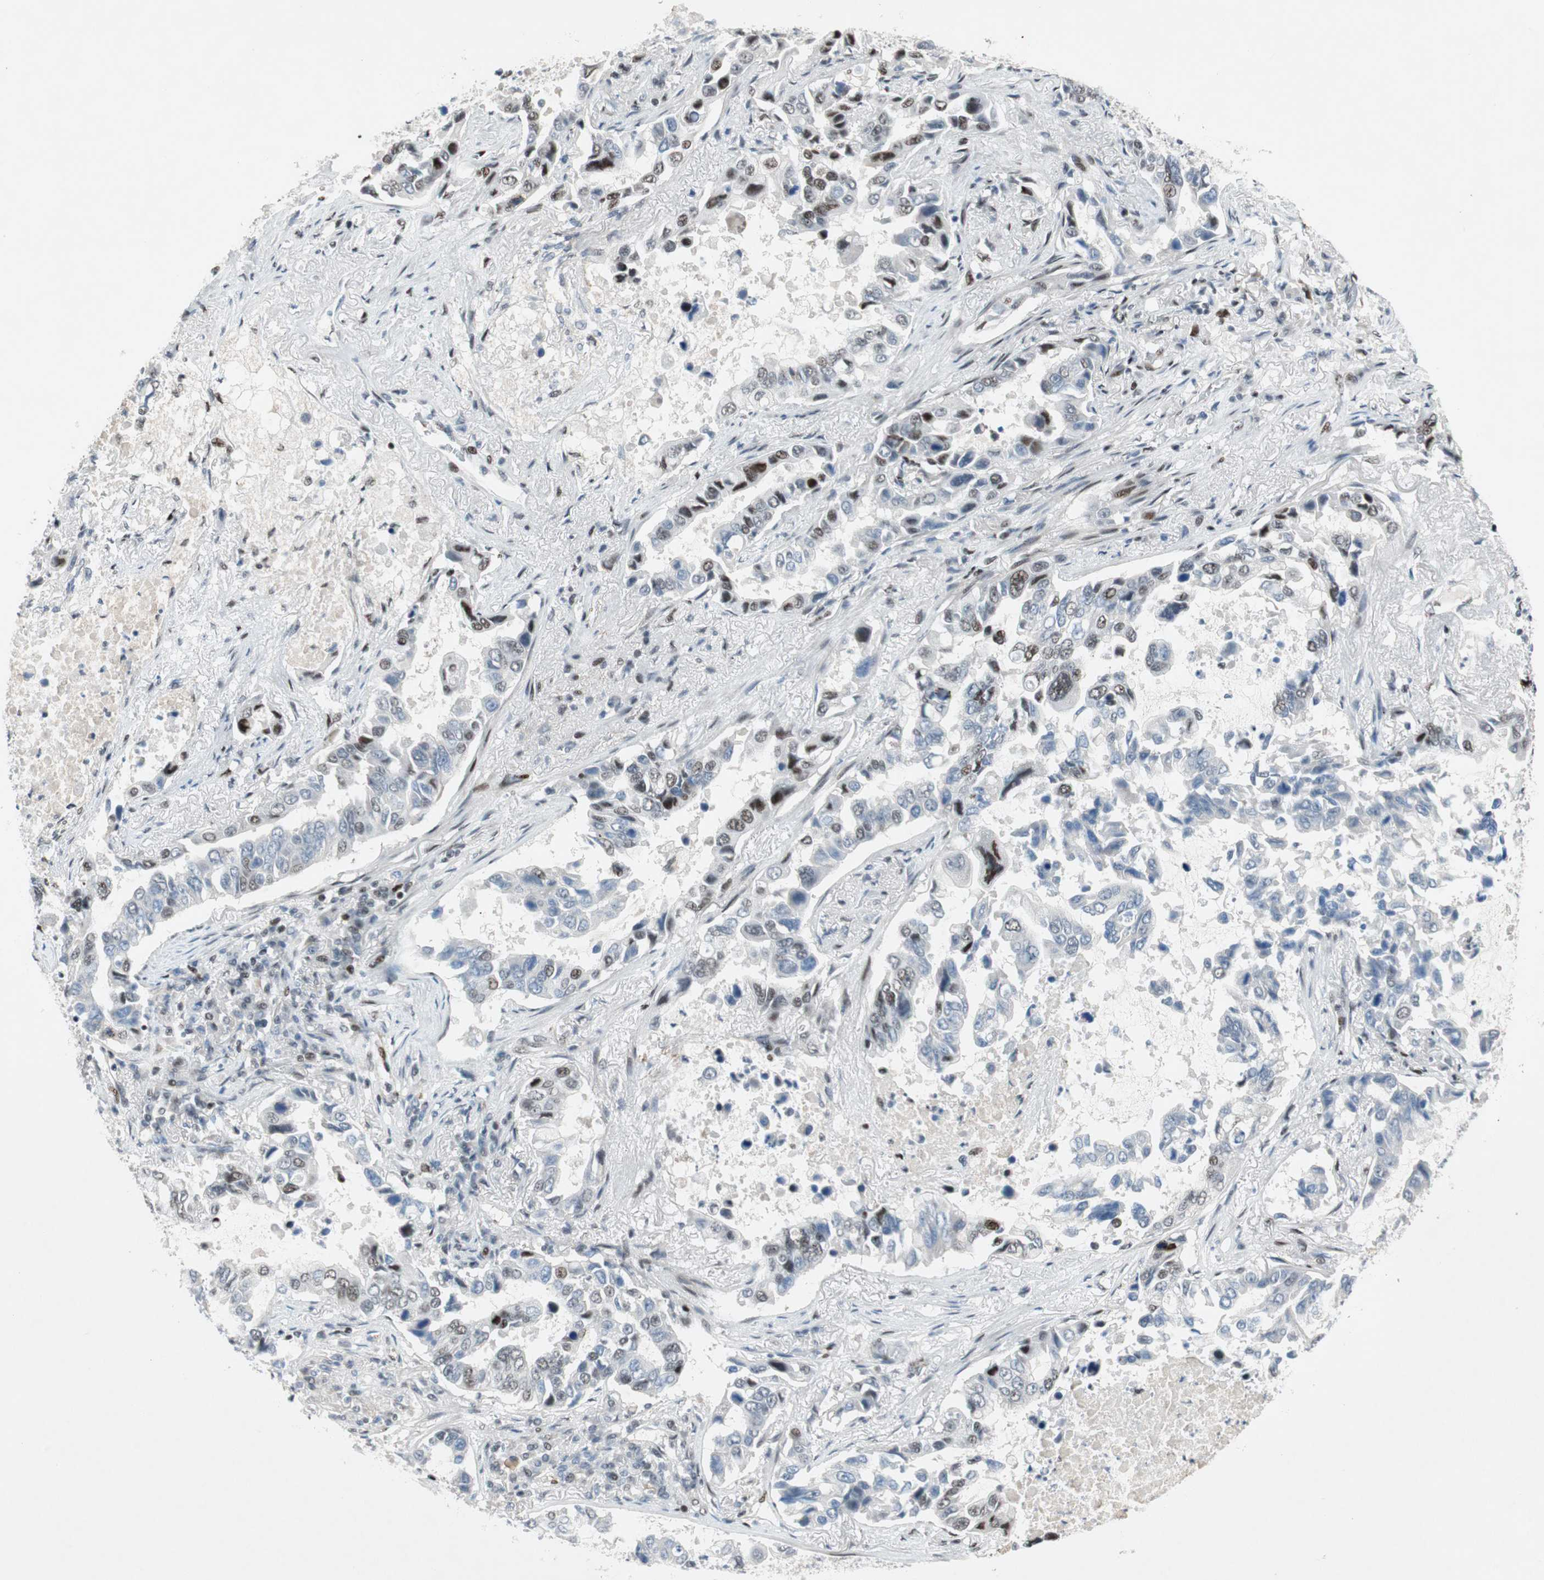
{"staining": {"intensity": "moderate", "quantity": "25%-75%", "location": "nuclear"}, "tissue": "lung cancer", "cell_type": "Tumor cells", "image_type": "cancer", "snomed": [{"axis": "morphology", "description": "Adenocarcinoma, NOS"}, {"axis": "topography", "description": "Lung"}], "caption": "Immunohistochemical staining of lung cancer (adenocarcinoma) demonstrates moderate nuclear protein staining in about 25%-75% of tumor cells.", "gene": "FBXO44", "patient": {"sex": "male", "age": 64}}